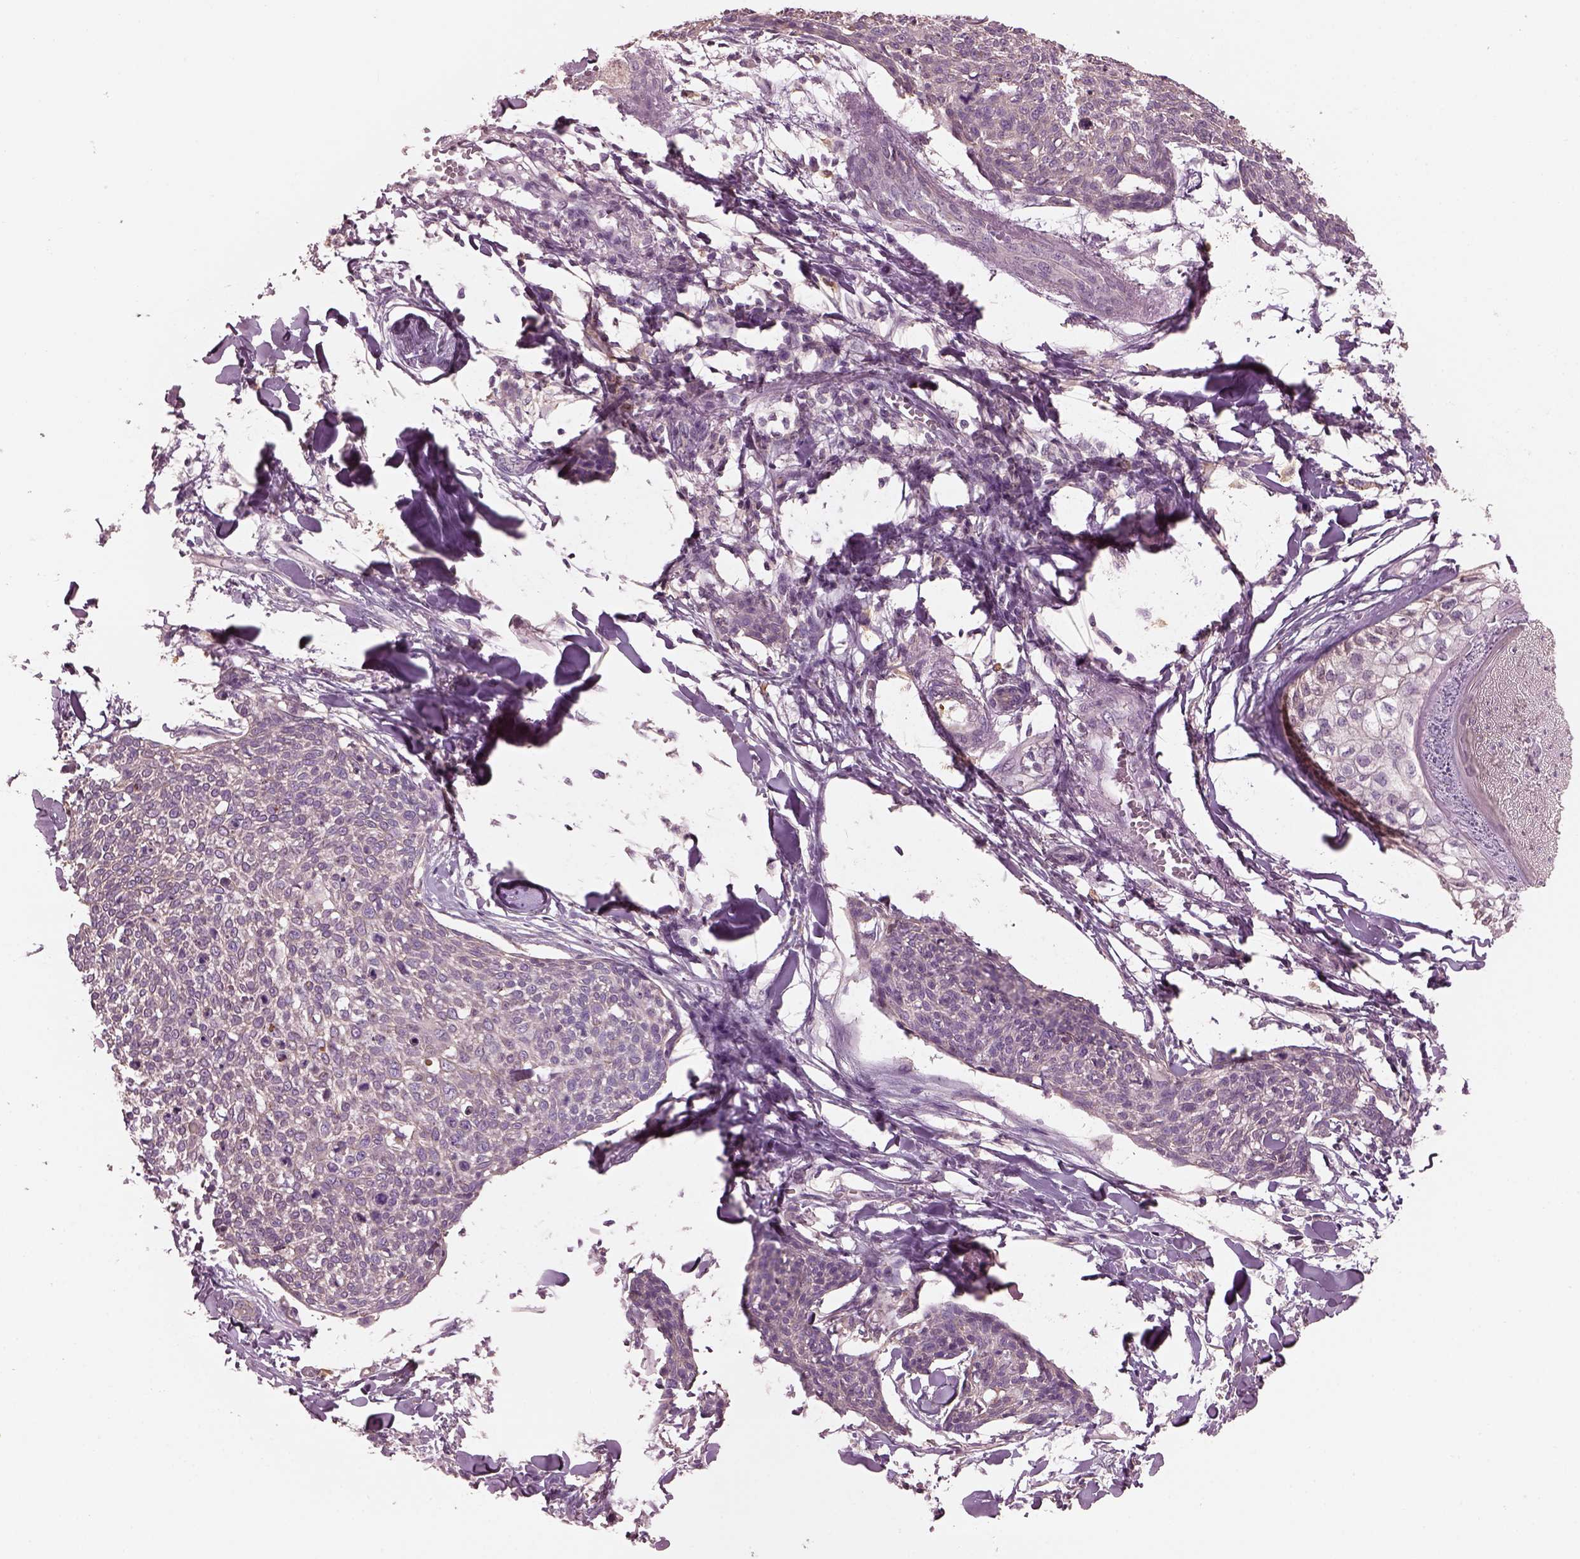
{"staining": {"intensity": "negative", "quantity": "none", "location": "none"}, "tissue": "skin cancer", "cell_type": "Tumor cells", "image_type": "cancer", "snomed": [{"axis": "morphology", "description": "Squamous cell carcinoma, NOS"}, {"axis": "topography", "description": "Skin"}, {"axis": "topography", "description": "Vulva"}], "caption": "DAB immunohistochemical staining of human skin cancer (squamous cell carcinoma) displays no significant expression in tumor cells. The staining is performed using DAB (3,3'-diaminobenzidine) brown chromogen with nuclei counter-stained in using hematoxylin.", "gene": "SRI", "patient": {"sex": "female", "age": 75}}